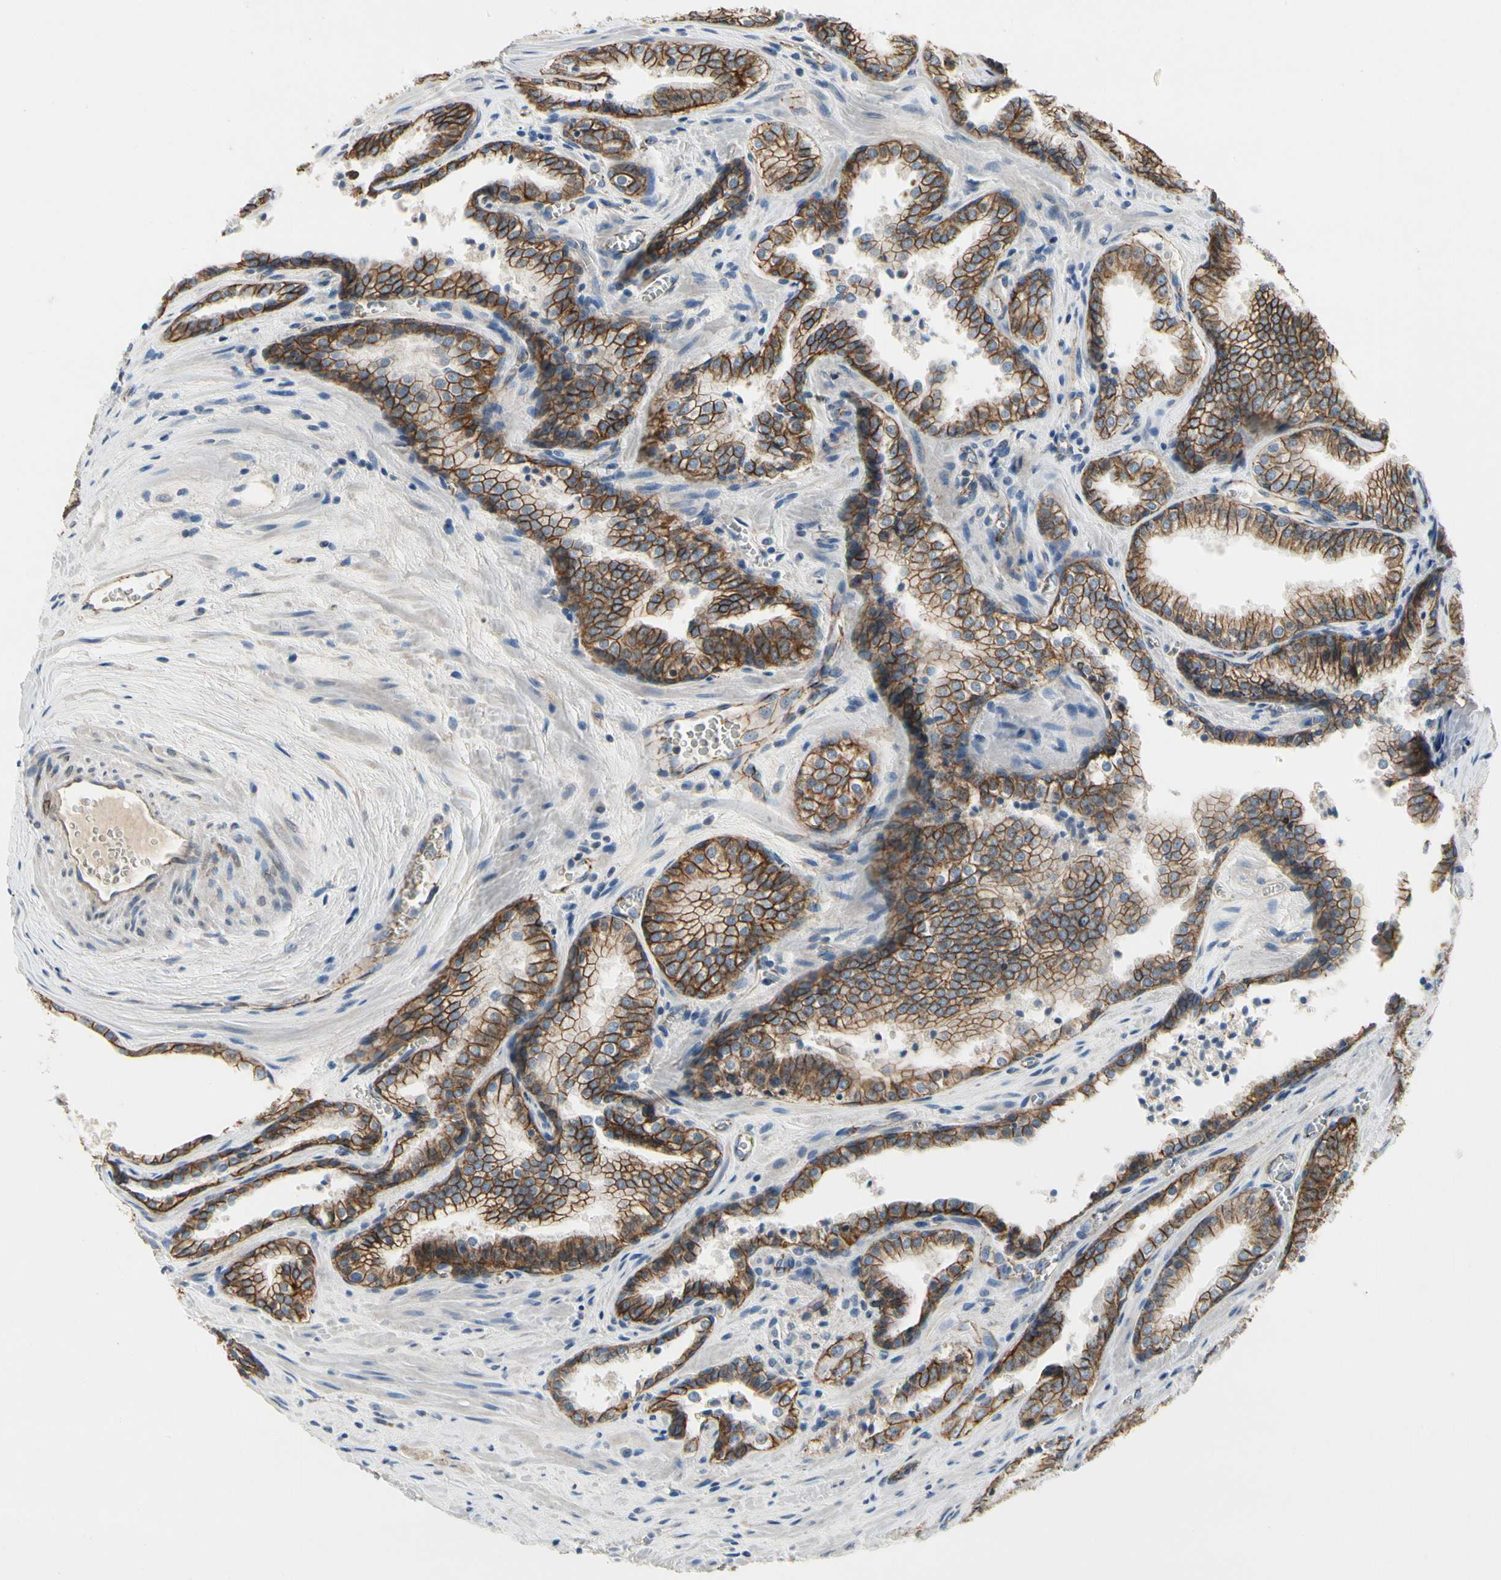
{"staining": {"intensity": "moderate", "quantity": "25%-75%", "location": "cytoplasmic/membranous"}, "tissue": "prostate cancer", "cell_type": "Tumor cells", "image_type": "cancer", "snomed": [{"axis": "morphology", "description": "Adenocarcinoma, Low grade"}, {"axis": "topography", "description": "Prostate"}], "caption": "Immunohistochemical staining of prostate cancer (low-grade adenocarcinoma) displays moderate cytoplasmic/membranous protein expression in about 25%-75% of tumor cells.", "gene": "LGR6", "patient": {"sex": "male", "age": 60}}